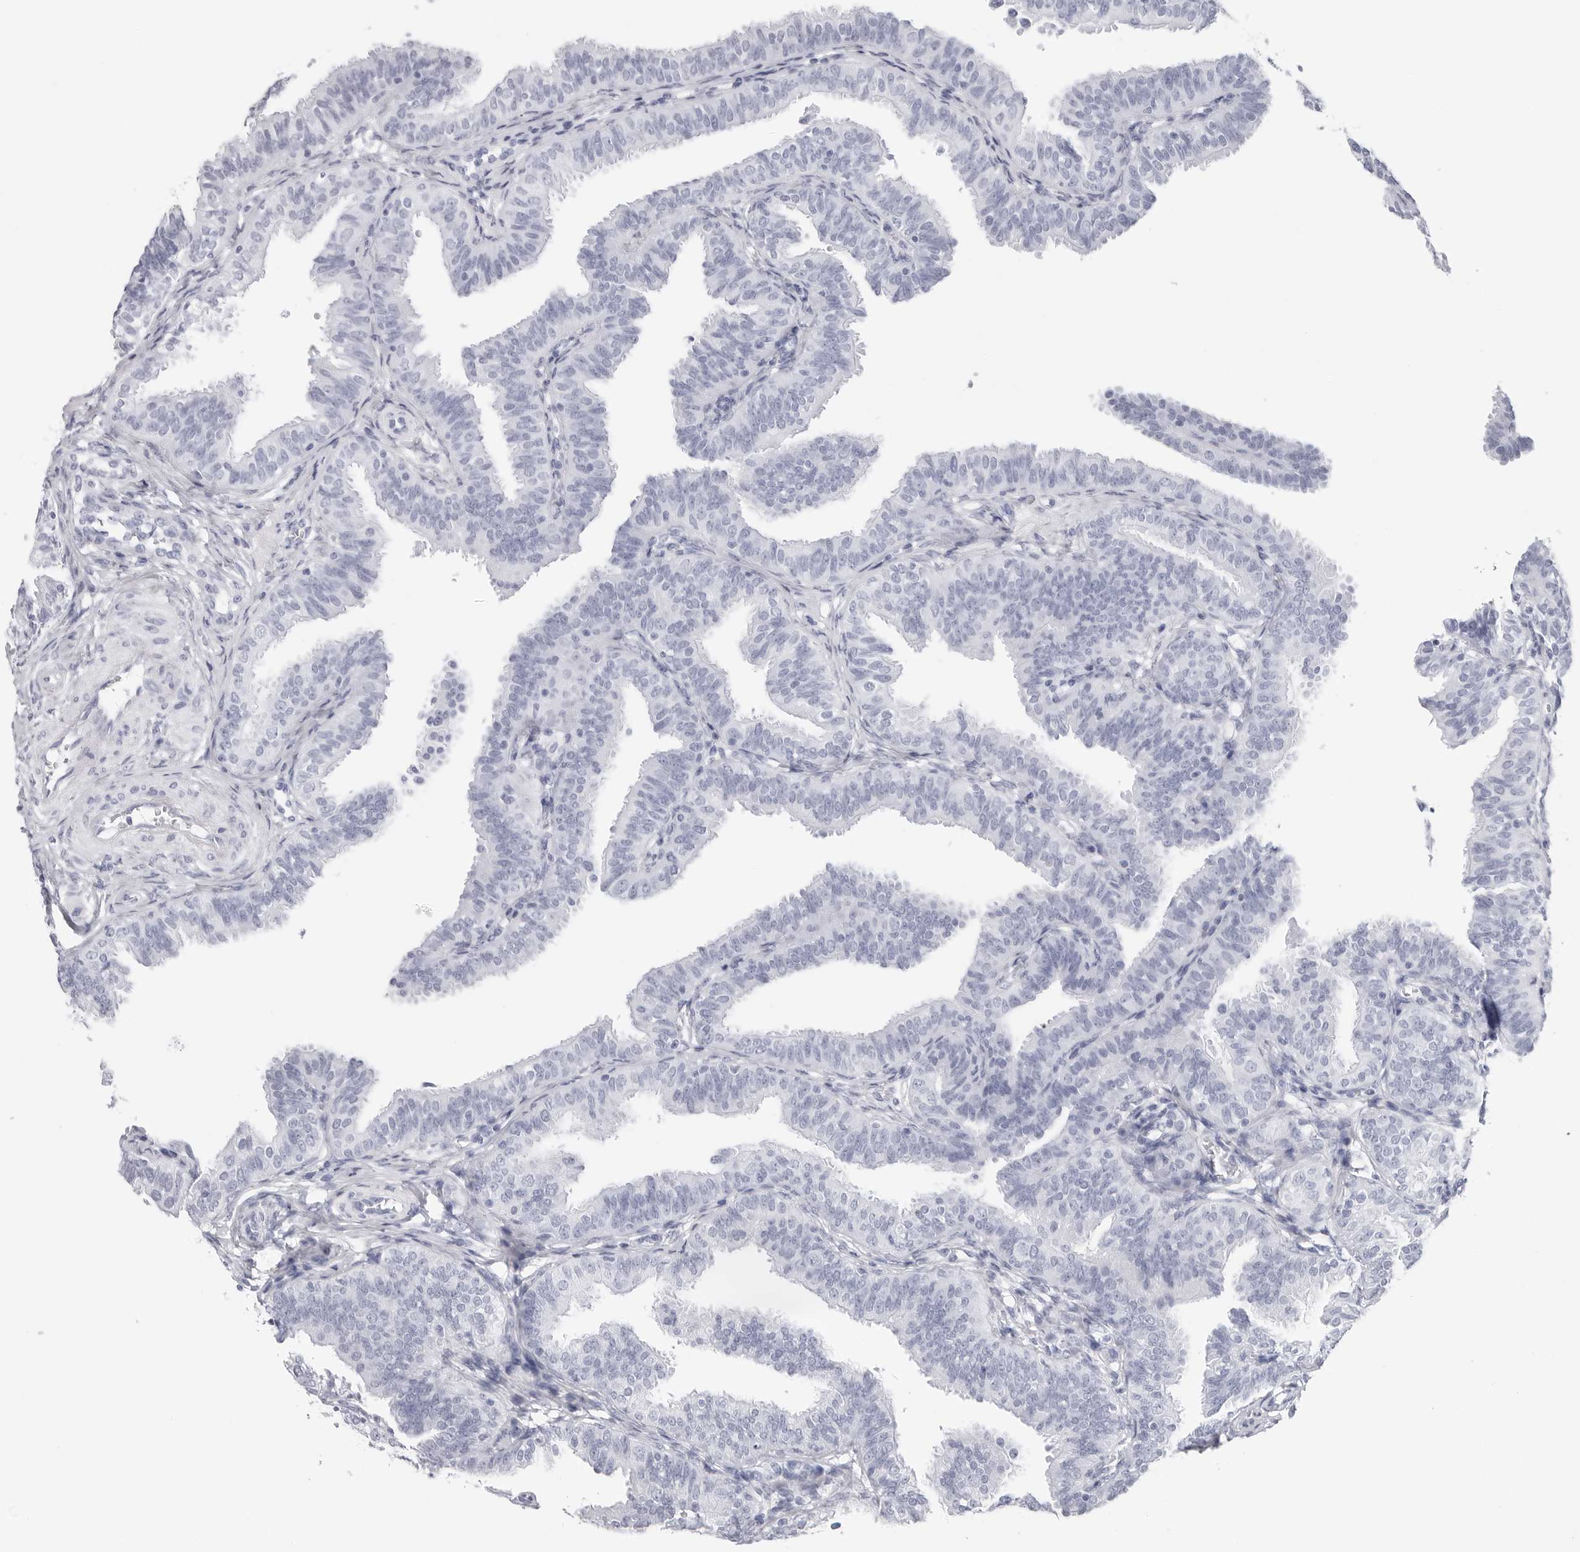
{"staining": {"intensity": "negative", "quantity": "none", "location": "none"}, "tissue": "fallopian tube", "cell_type": "Glandular cells", "image_type": "normal", "snomed": [{"axis": "morphology", "description": "Normal tissue, NOS"}, {"axis": "topography", "description": "Fallopian tube"}], "caption": "IHC image of unremarkable fallopian tube: fallopian tube stained with DAB (3,3'-diaminobenzidine) reveals no significant protein expression in glandular cells.", "gene": "CST2", "patient": {"sex": "female", "age": 35}}